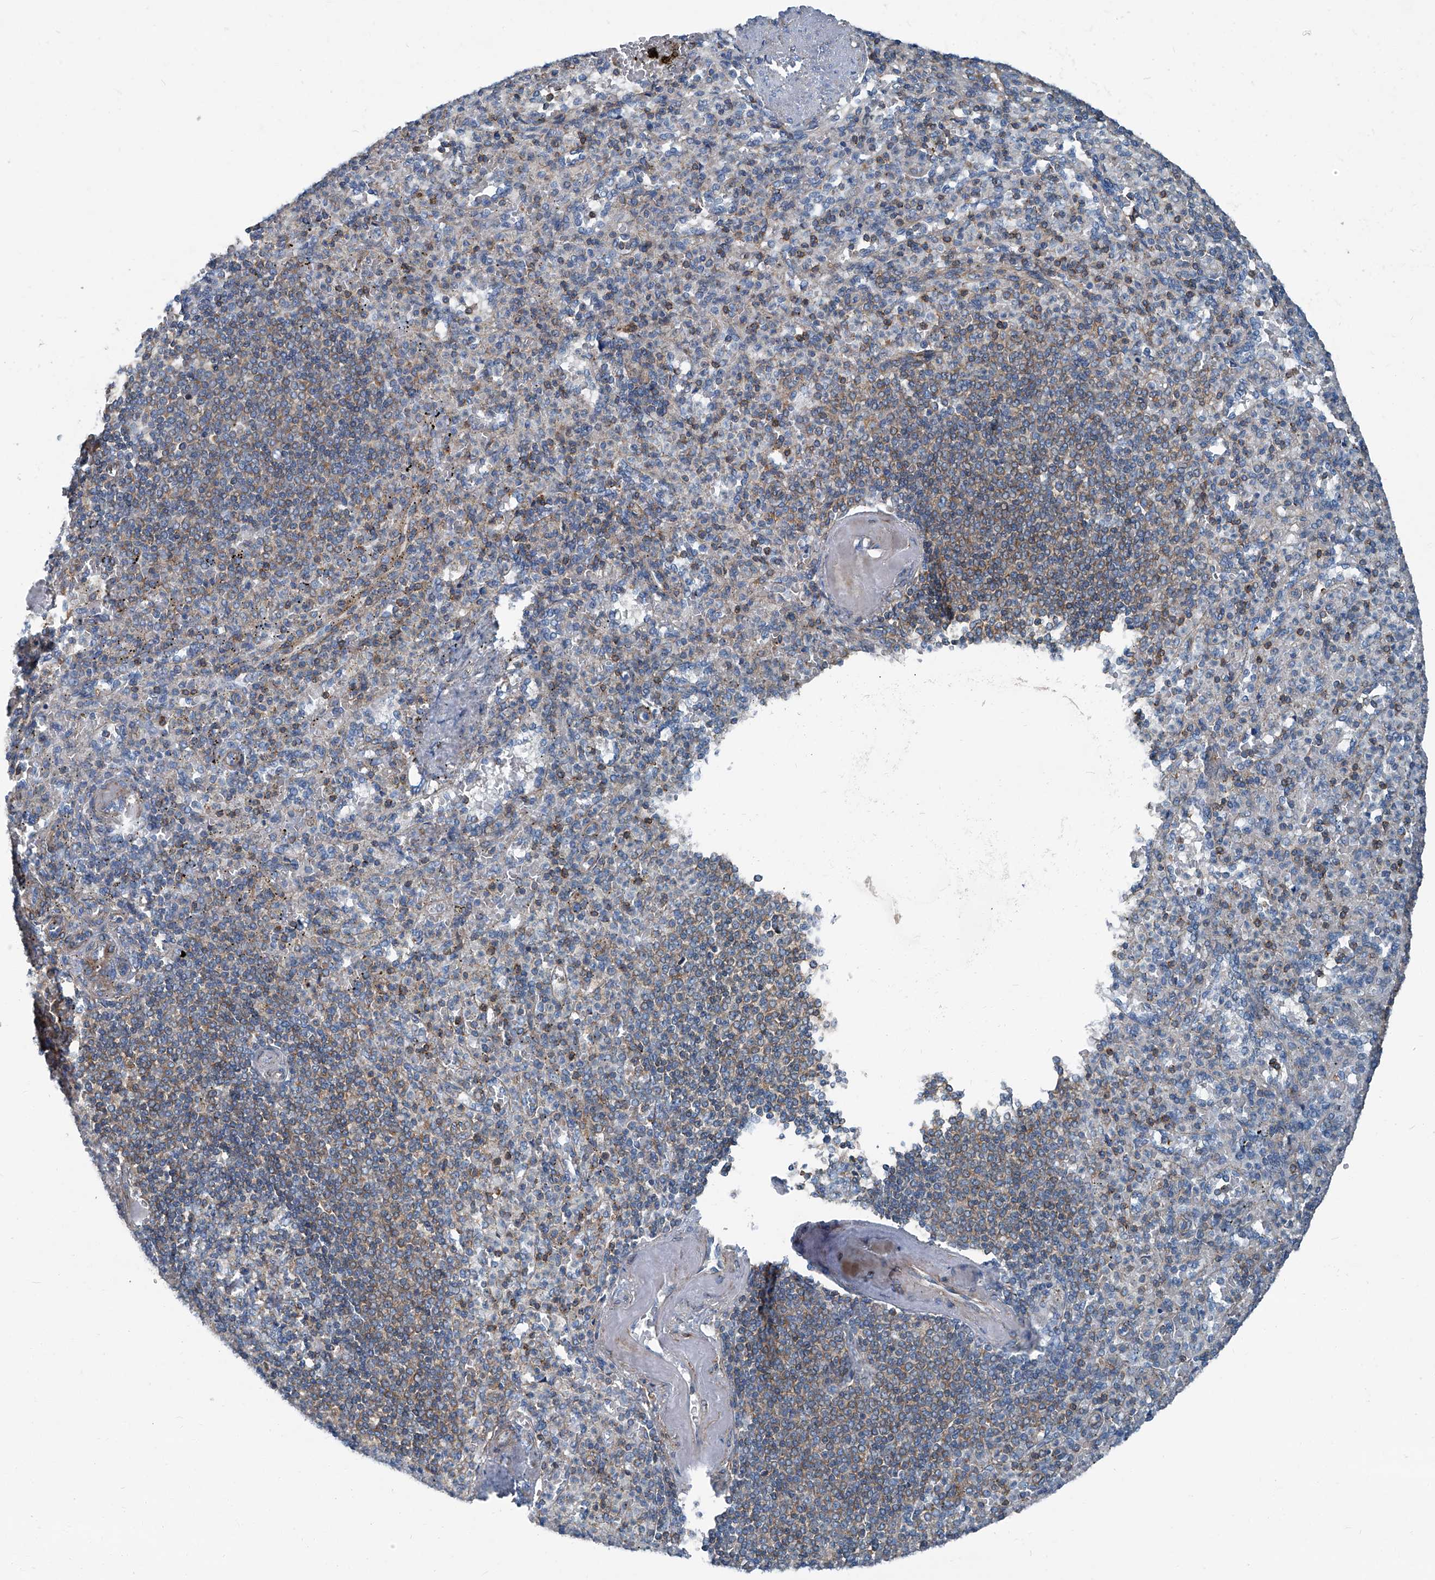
{"staining": {"intensity": "weak", "quantity": "<25%", "location": "cytoplasmic/membranous"}, "tissue": "spleen", "cell_type": "Cells in red pulp", "image_type": "normal", "snomed": [{"axis": "morphology", "description": "Normal tissue, NOS"}, {"axis": "topography", "description": "Spleen"}], "caption": "Immunohistochemistry image of normal spleen stained for a protein (brown), which shows no positivity in cells in red pulp.", "gene": "SEPTIN7", "patient": {"sex": "female", "age": 74}}